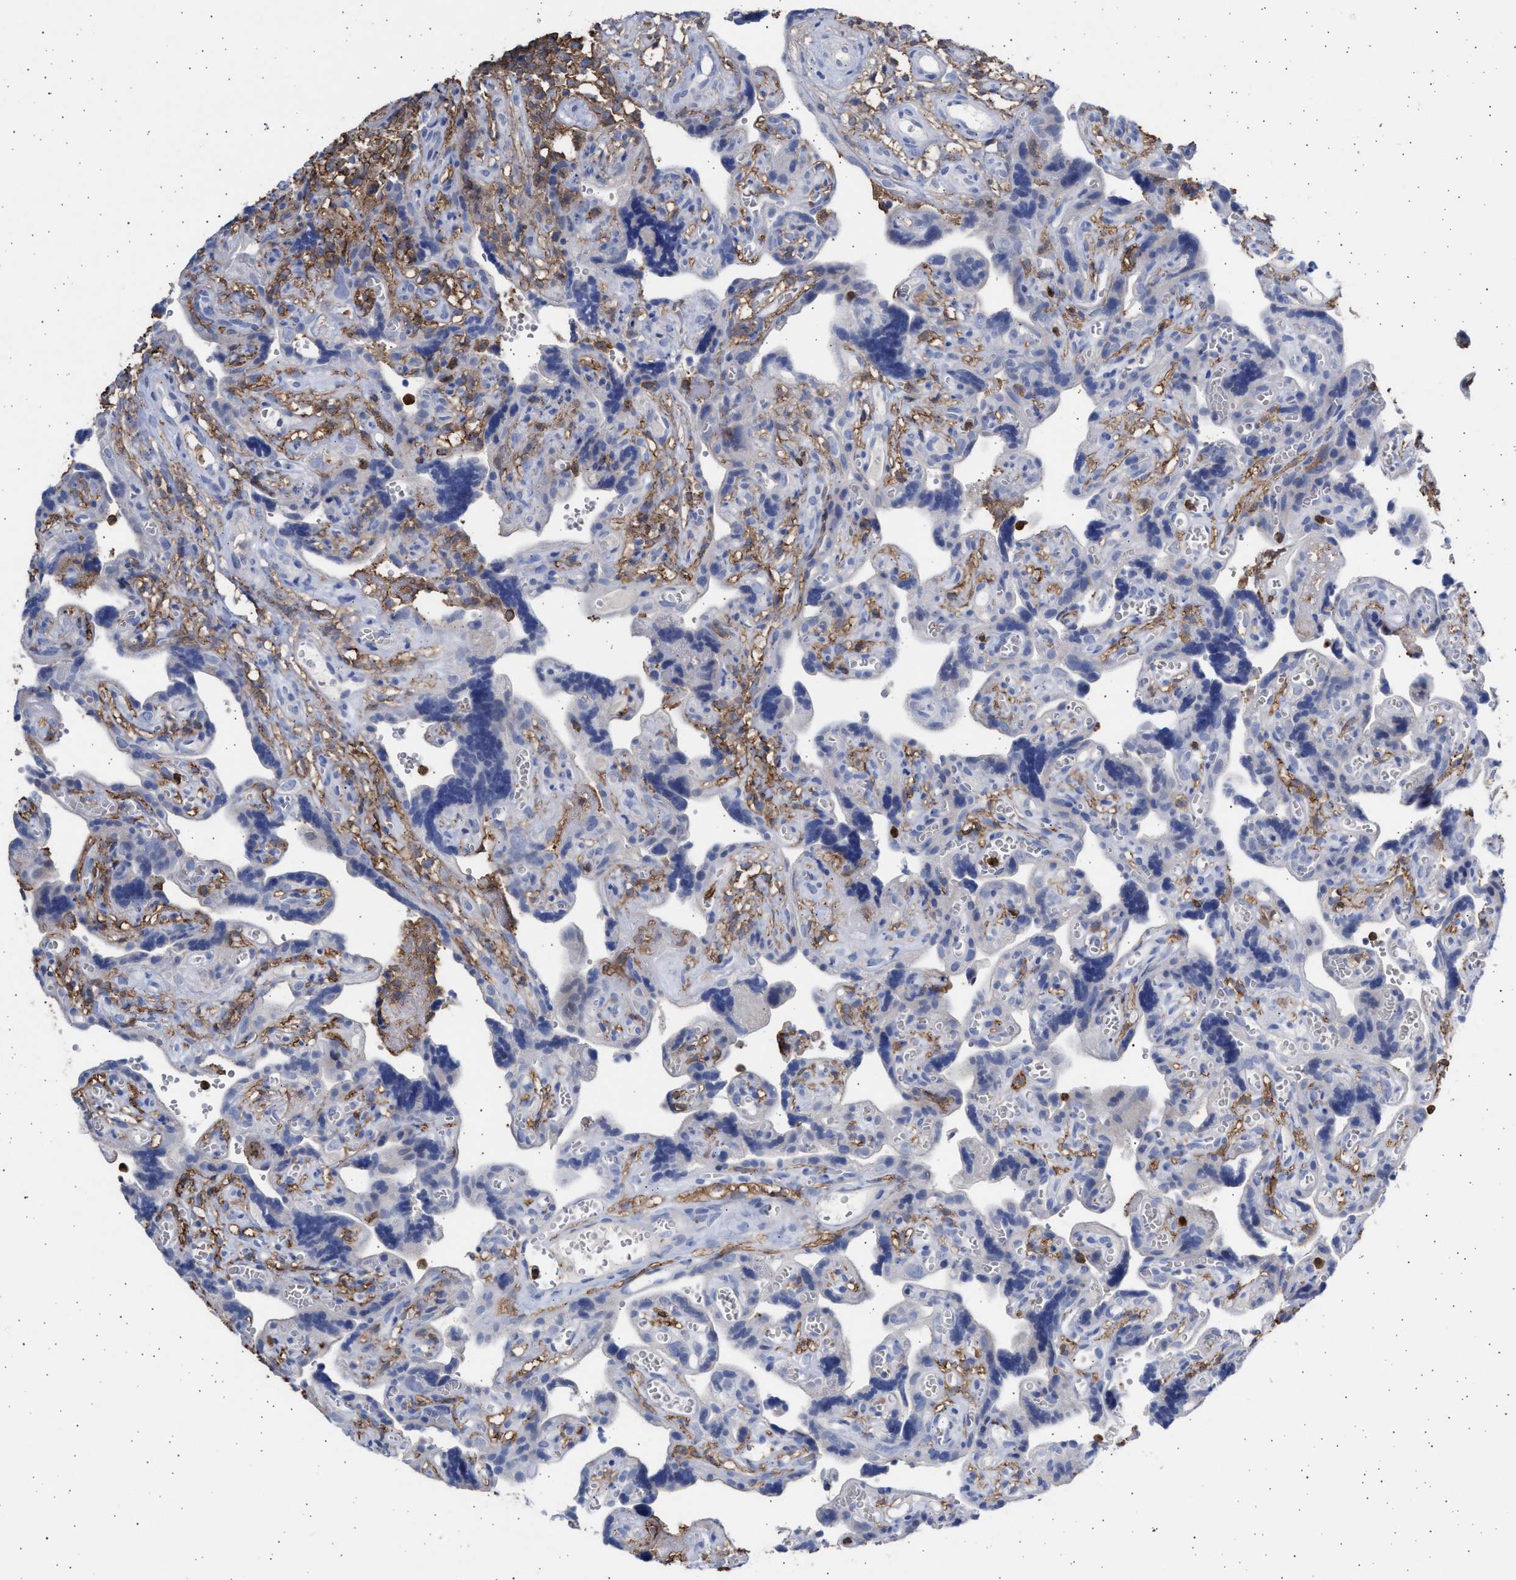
{"staining": {"intensity": "negative", "quantity": "none", "location": "none"}, "tissue": "placenta", "cell_type": "Decidual cells", "image_type": "normal", "snomed": [{"axis": "morphology", "description": "Normal tissue, NOS"}, {"axis": "topography", "description": "Placenta"}], "caption": "Placenta stained for a protein using immunohistochemistry reveals no positivity decidual cells.", "gene": "FCER1A", "patient": {"sex": "female", "age": 30}}